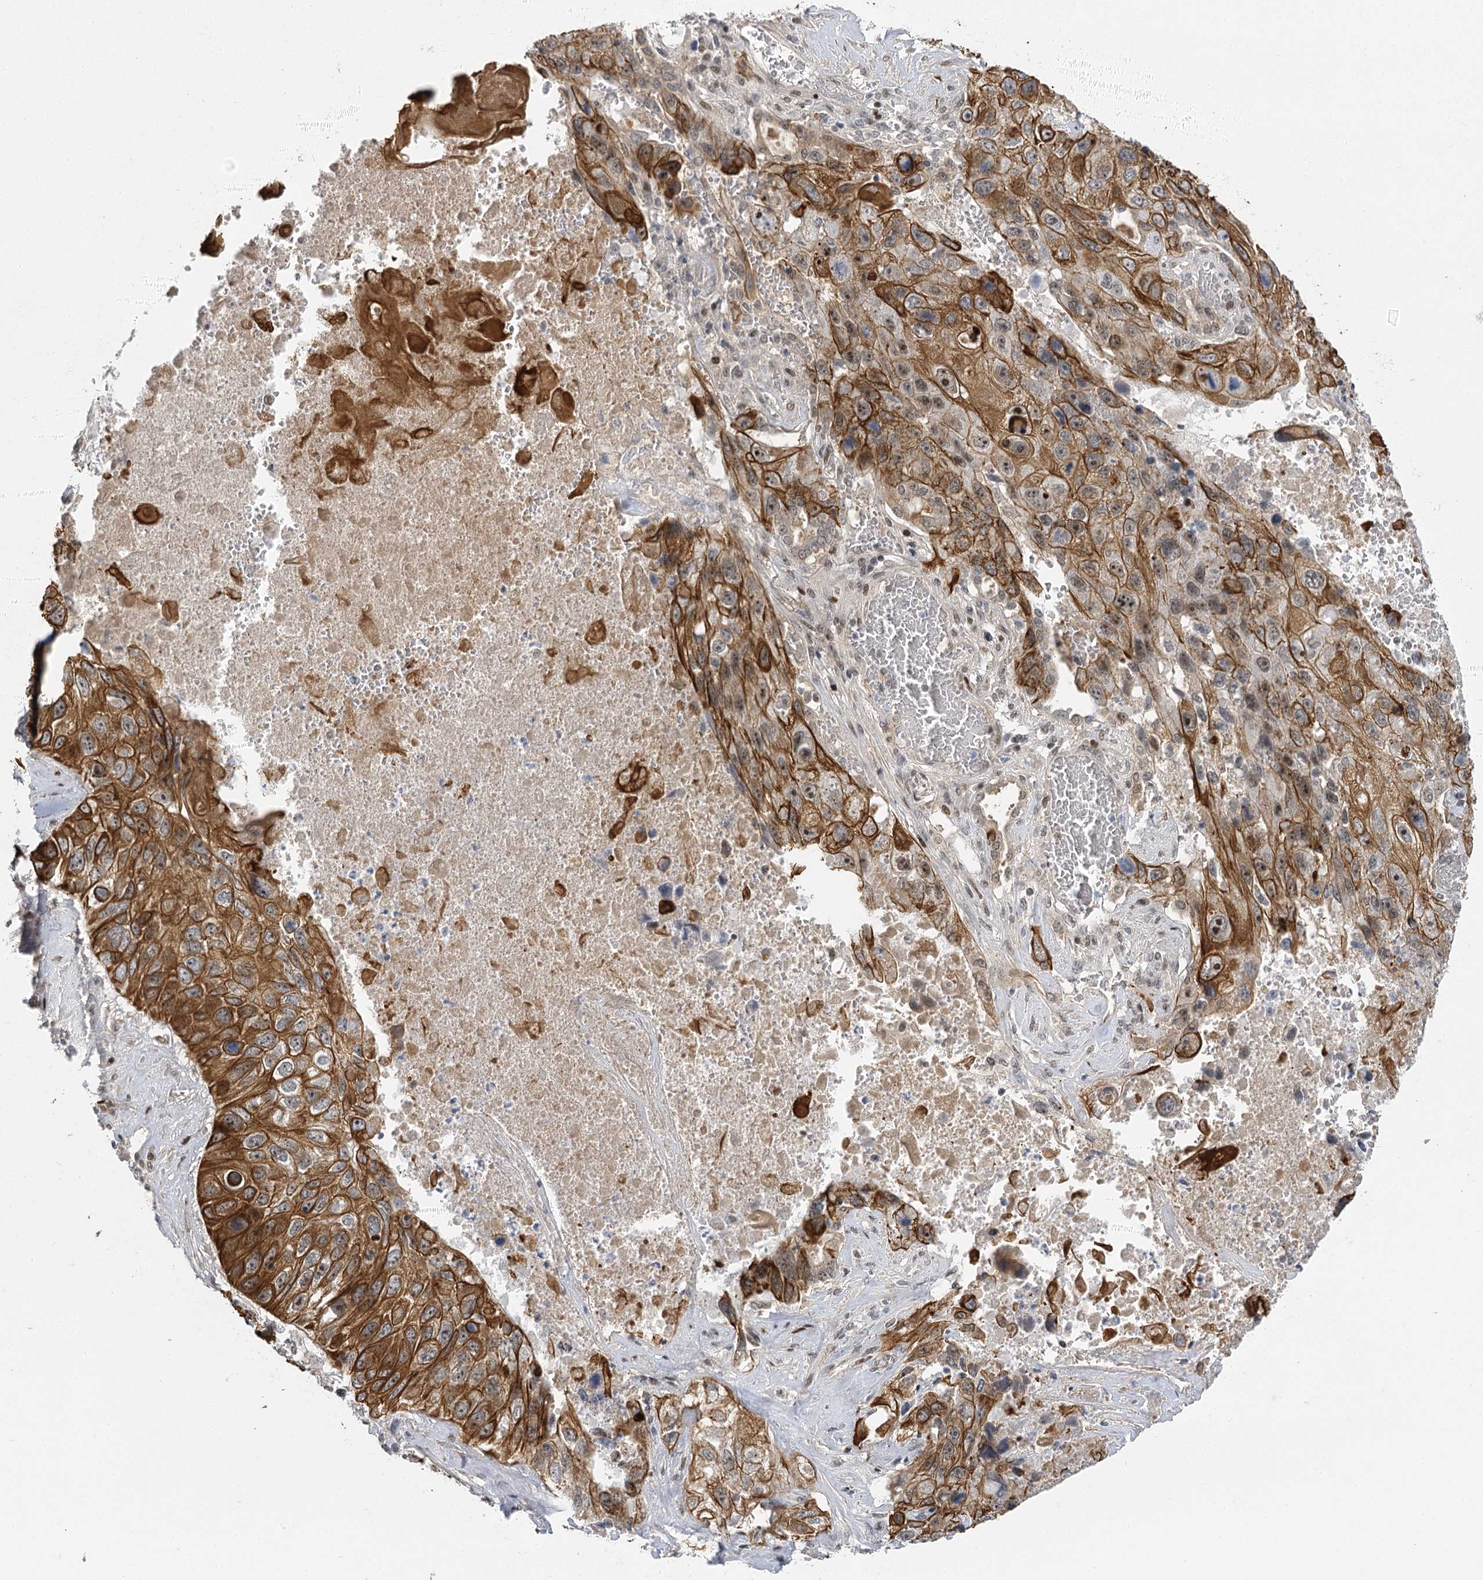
{"staining": {"intensity": "moderate", "quantity": ">75%", "location": "cytoplasmic/membranous"}, "tissue": "lung cancer", "cell_type": "Tumor cells", "image_type": "cancer", "snomed": [{"axis": "morphology", "description": "Squamous cell carcinoma, NOS"}, {"axis": "topography", "description": "Lung"}], "caption": "A histopathology image showing moderate cytoplasmic/membranous staining in about >75% of tumor cells in lung squamous cell carcinoma, as visualized by brown immunohistochemical staining.", "gene": "IL11RA", "patient": {"sex": "male", "age": 61}}